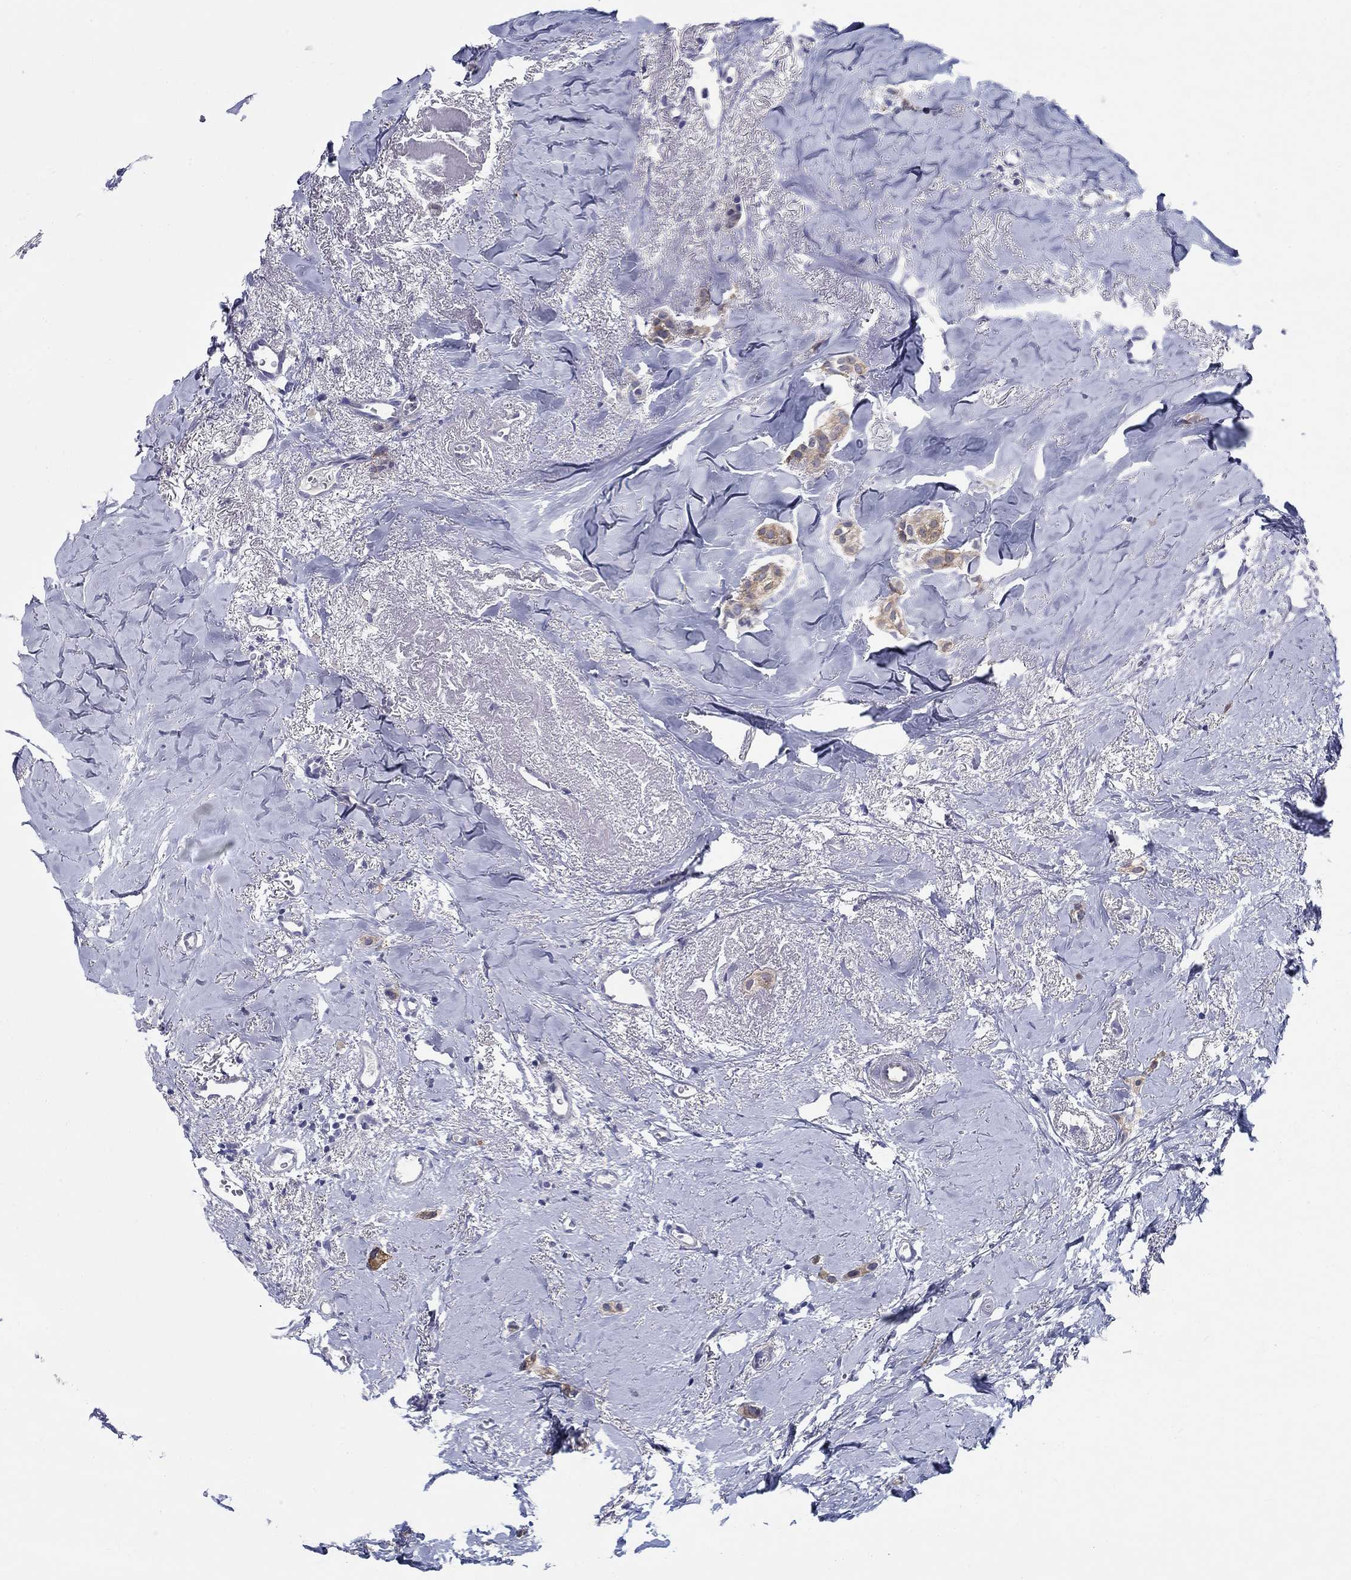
{"staining": {"intensity": "moderate", "quantity": "<25%", "location": "cytoplasmic/membranous"}, "tissue": "breast cancer", "cell_type": "Tumor cells", "image_type": "cancer", "snomed": [{"axis": "morphology", "description": "Duct carcinoma"}, {"axis": "topography", "description": "Breast"}], "caption": "Brown immunohistochemical staining in human breast infiltrating ductal carcinoma demonstrates moderate cytoplasmic/membranous staining in about <25% of tumor cells. The protein of interest is shown in brown color, while the nuclei are stained blue.", "gene": "RAP1GAP", "patient": {"sex": "female", "age": 85}}